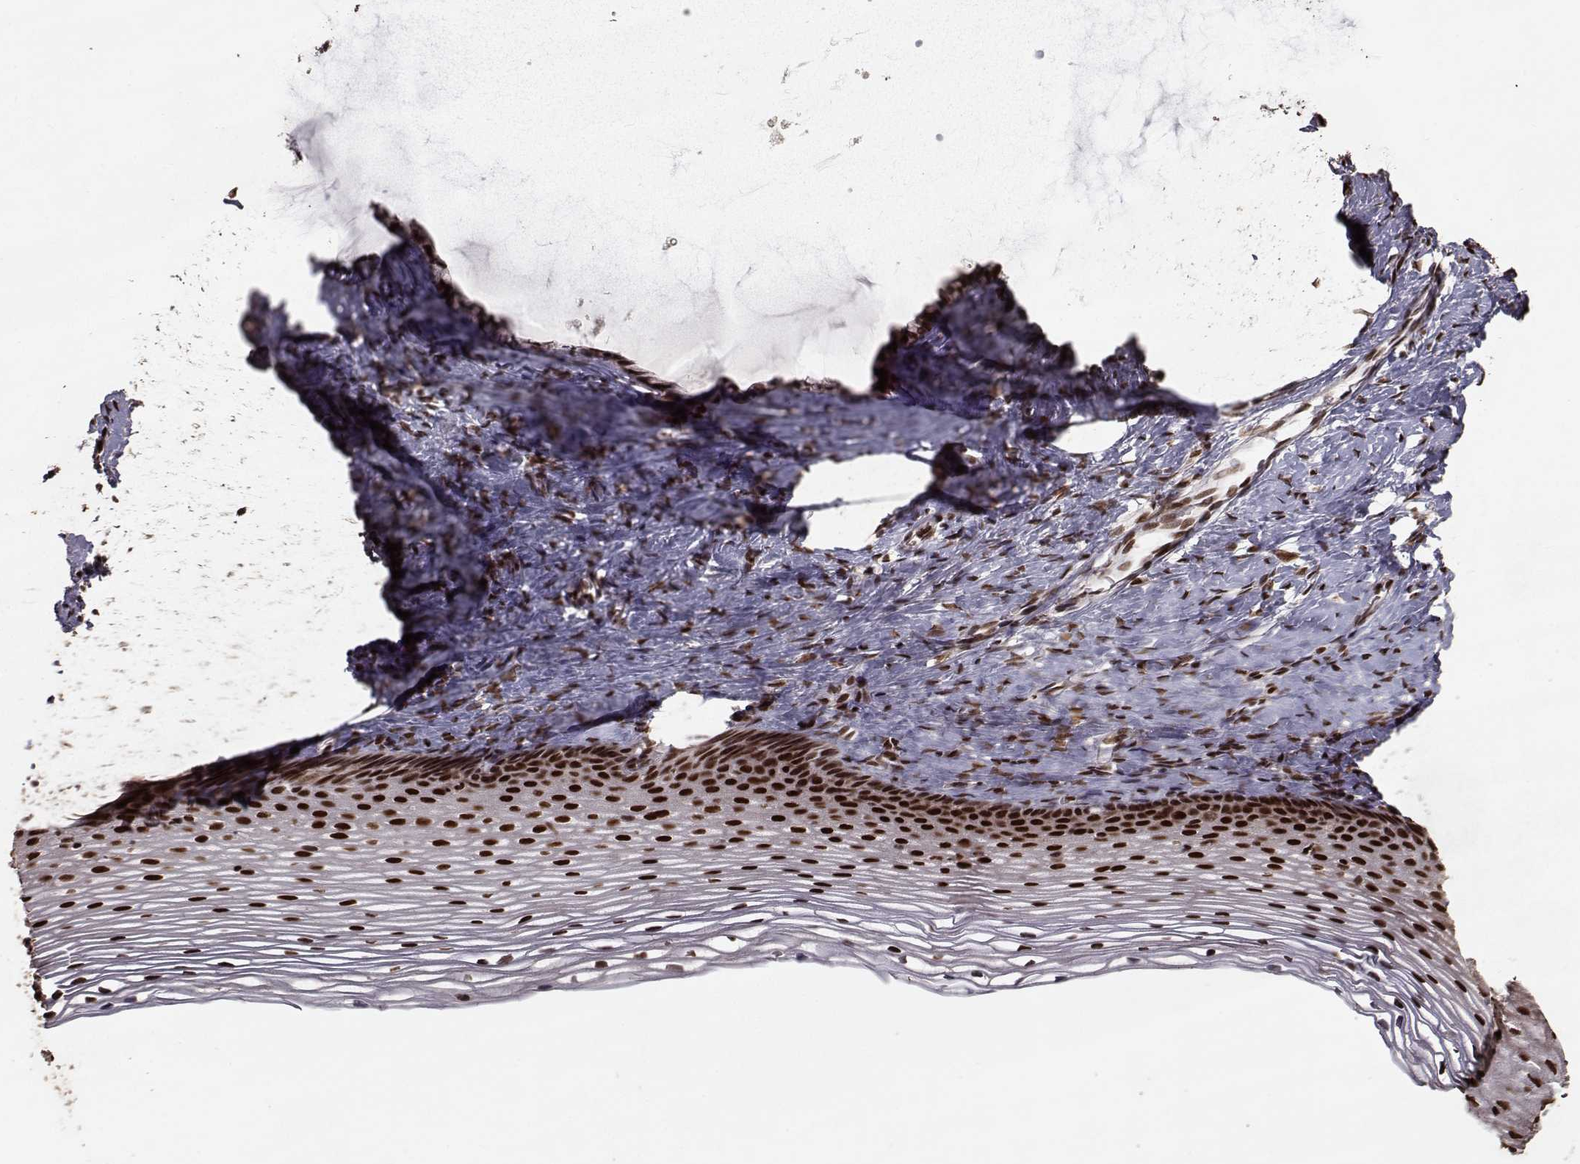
{"staining": {"intensity": "strong", "quantity": ">75%", "location": "nuclear"}, "tissue": "cervix", "cell_type": "Glandular cells", "image_type": "normal", "snomed": [{"axis": "morphology", "description": "Normal tissue, NOS"}, {"axis": "topography", "description": "Cervix"}], "caption": "The immunohistochemical stain labels strong nuclear expression in glandular cells of unremarkable cervix. (IHC, brightfield microscopy, high magnification).", "gene": "SF1", "patient": {"sex": "female", "age": 39}}